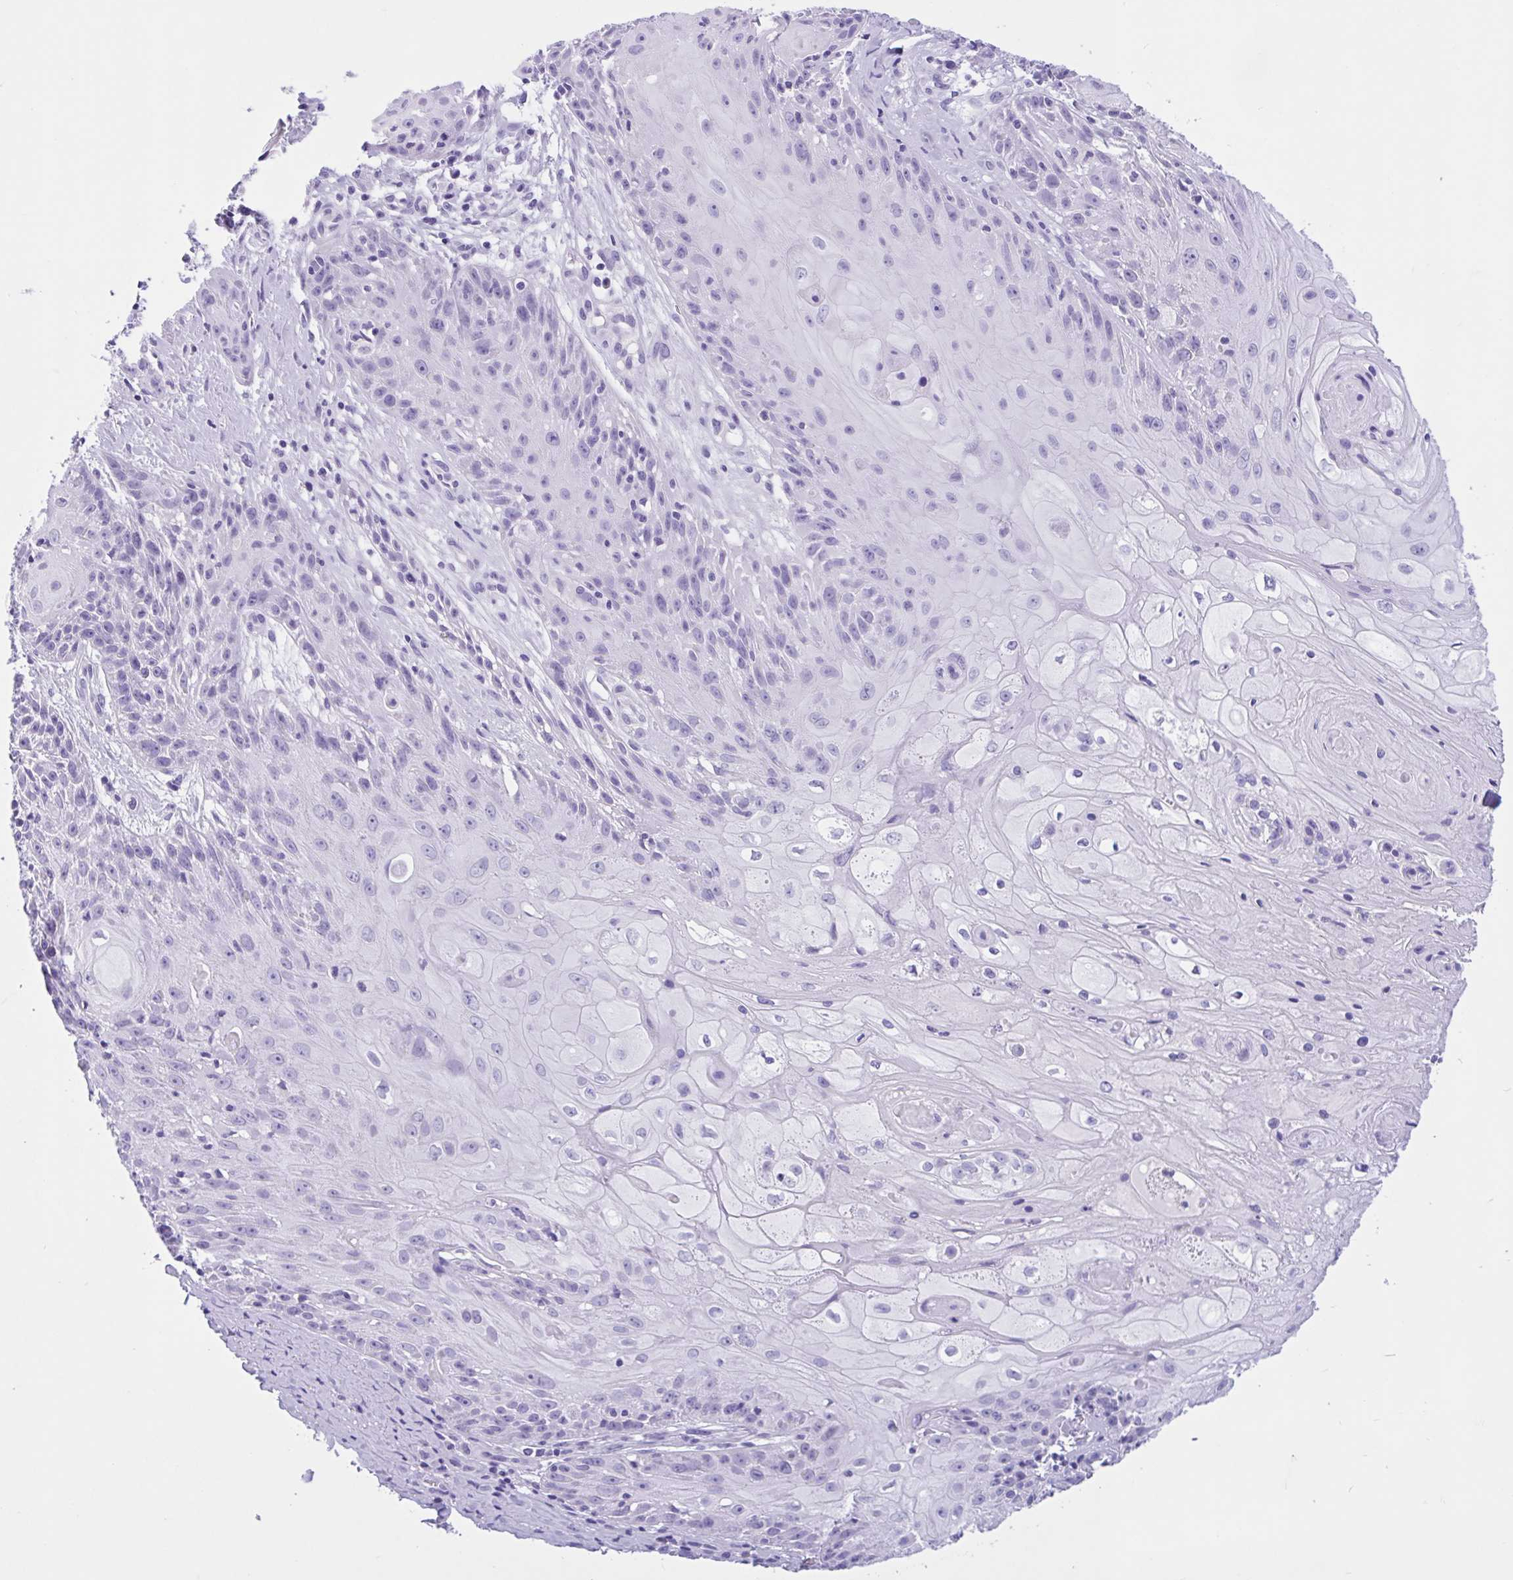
{"staining": {"intensity": "negative", "quantity": "none", "location": "none"}, "tissue": "skin cancer", "cell_type": "Tumor cells", "image_type": "cancer", "snomed": [{"axis": "morphology", "description": "Squamous cell carcinoma, NOS"}, {"axis": "topography", "description": "Skin"}, {"axis": "topography", "description": "Vulva"}], "caption": "DAB (3,3'-diaminobenzidine) immunohistochemical staining of human skin cancer (squamous cell carcinoma) reveals no significant staining in tumor cells.", "gene": "ZNF319", "patient": {"sex": "female", "age": 76}}